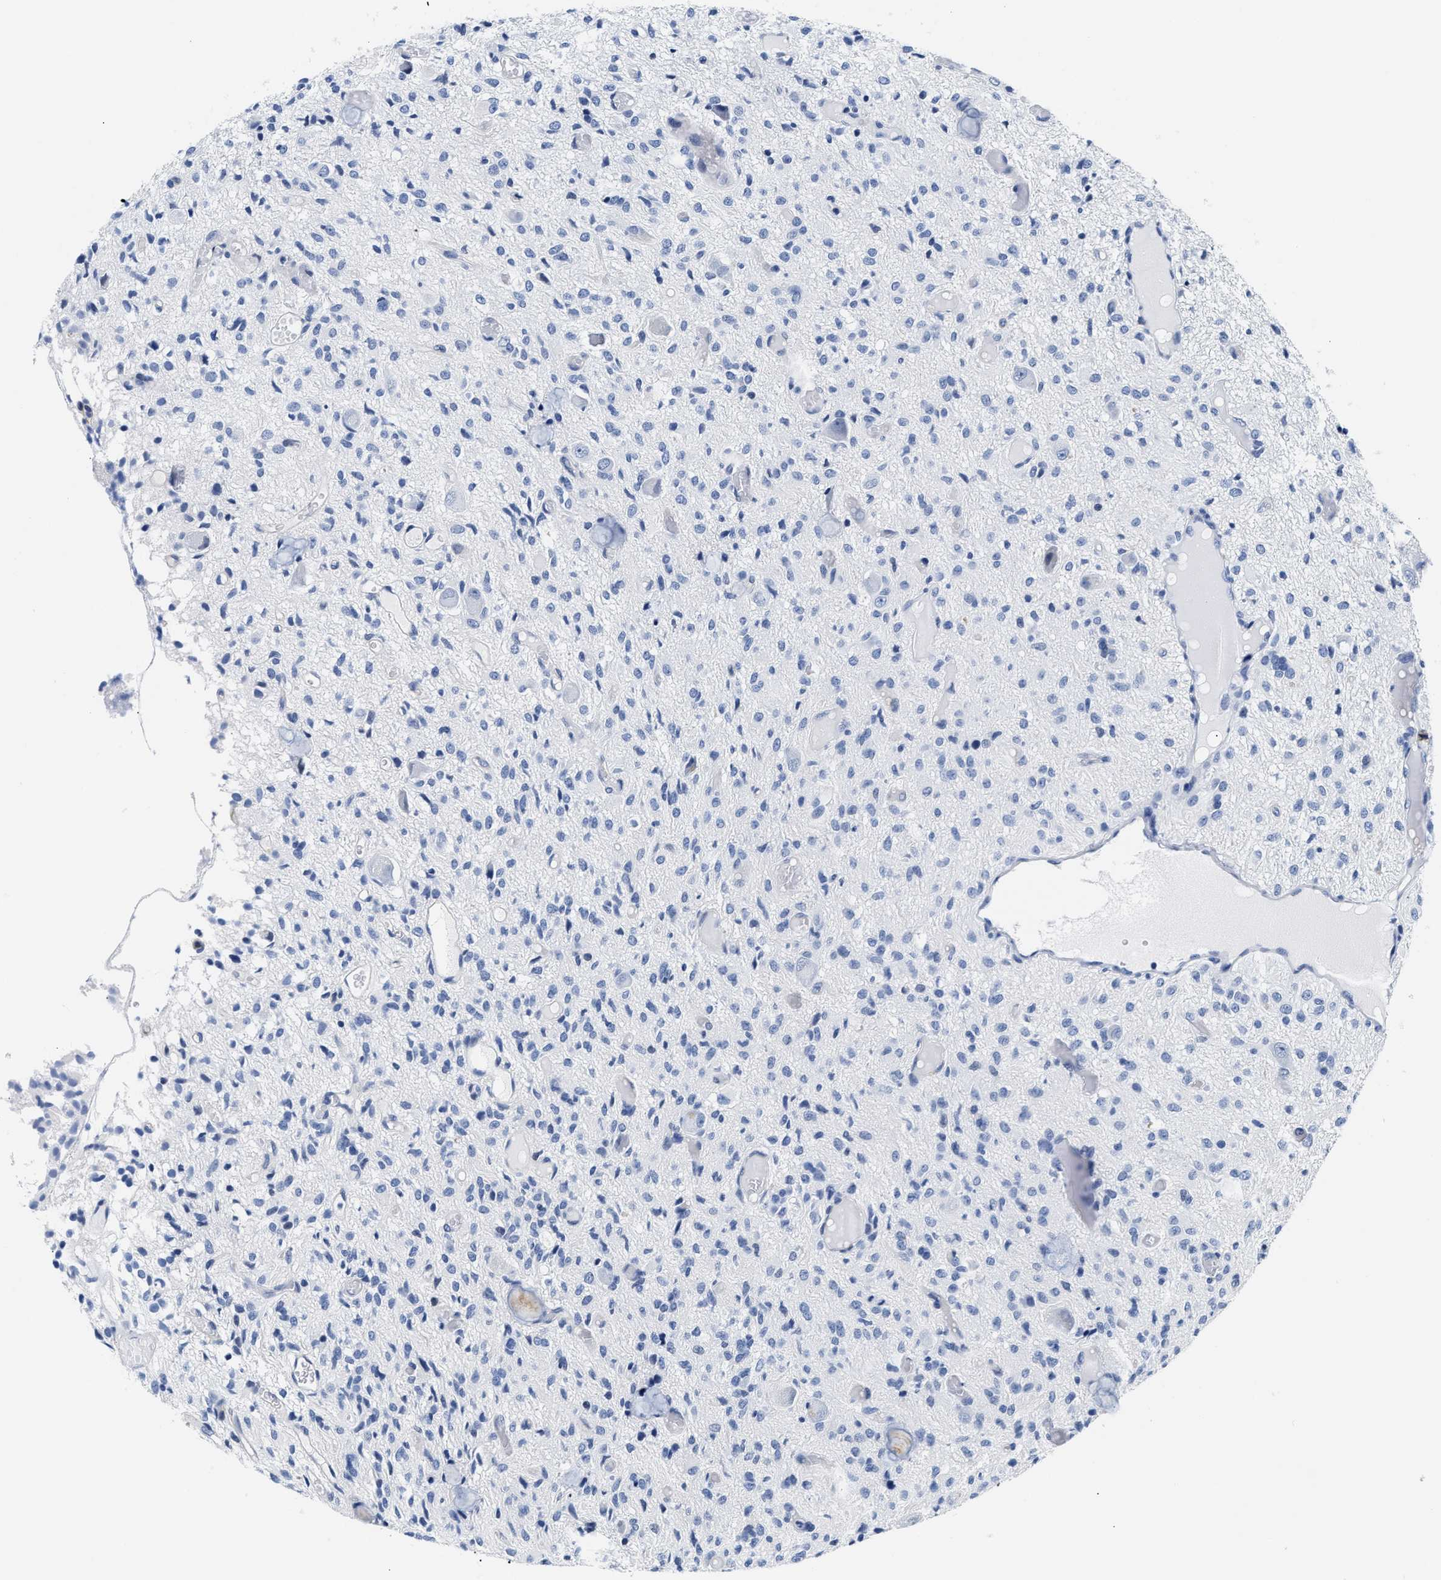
{"staining": {"intensity": "negative", "quantity": "none", "location": "none"}, "tissue": "glioma", "cell_type": "Tumor cells", "image_type": "cancer", "snomed": [{"axis": "morphology", "description": "Glioma, malignant, High grade"}, {"axis": "topography", "description": "Brain"}], "caption": "Image shows no significant protein staining in tumor cells of malignant high-grade glioma. The staining is performed using DAB (3,3'-diaminobenzidine) brown chromogen with nuclei counter-stained in using hematoxylin.", "gene": "TRIM29", "patient": {"sex": "female", "age": 59}}